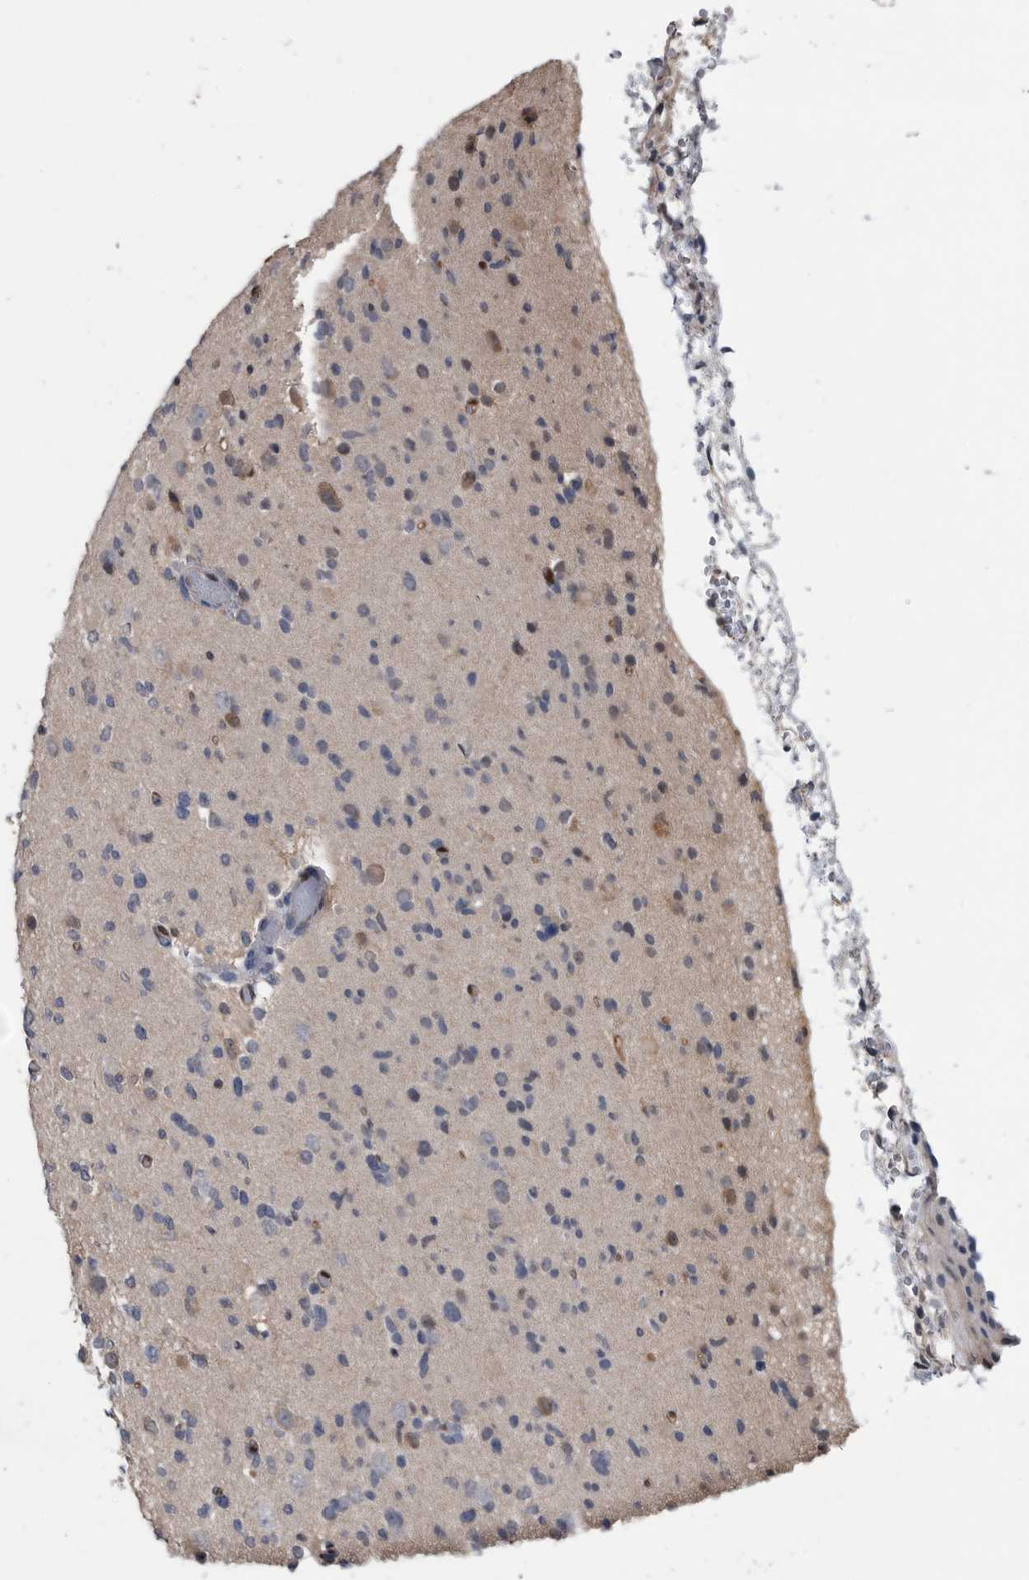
{"staining": {"intensity": "negative", "quantity": "none", "location": "none"}, "tissue": "glioma", "cell_type": "Tumor cells", "image_type": "cancer", "snomed": [{"axis": "morphology", "description": "Glioma, malignant, Low grade"}, {"axis": "topography", "description": "Brain"}], "caption": "This is an immunohistochemistry (IHC) photomicrograph of glioma. There is no staining in tumor cells.", "gene": "PDXK", "patient": {"sex": "female", "age": 22}}